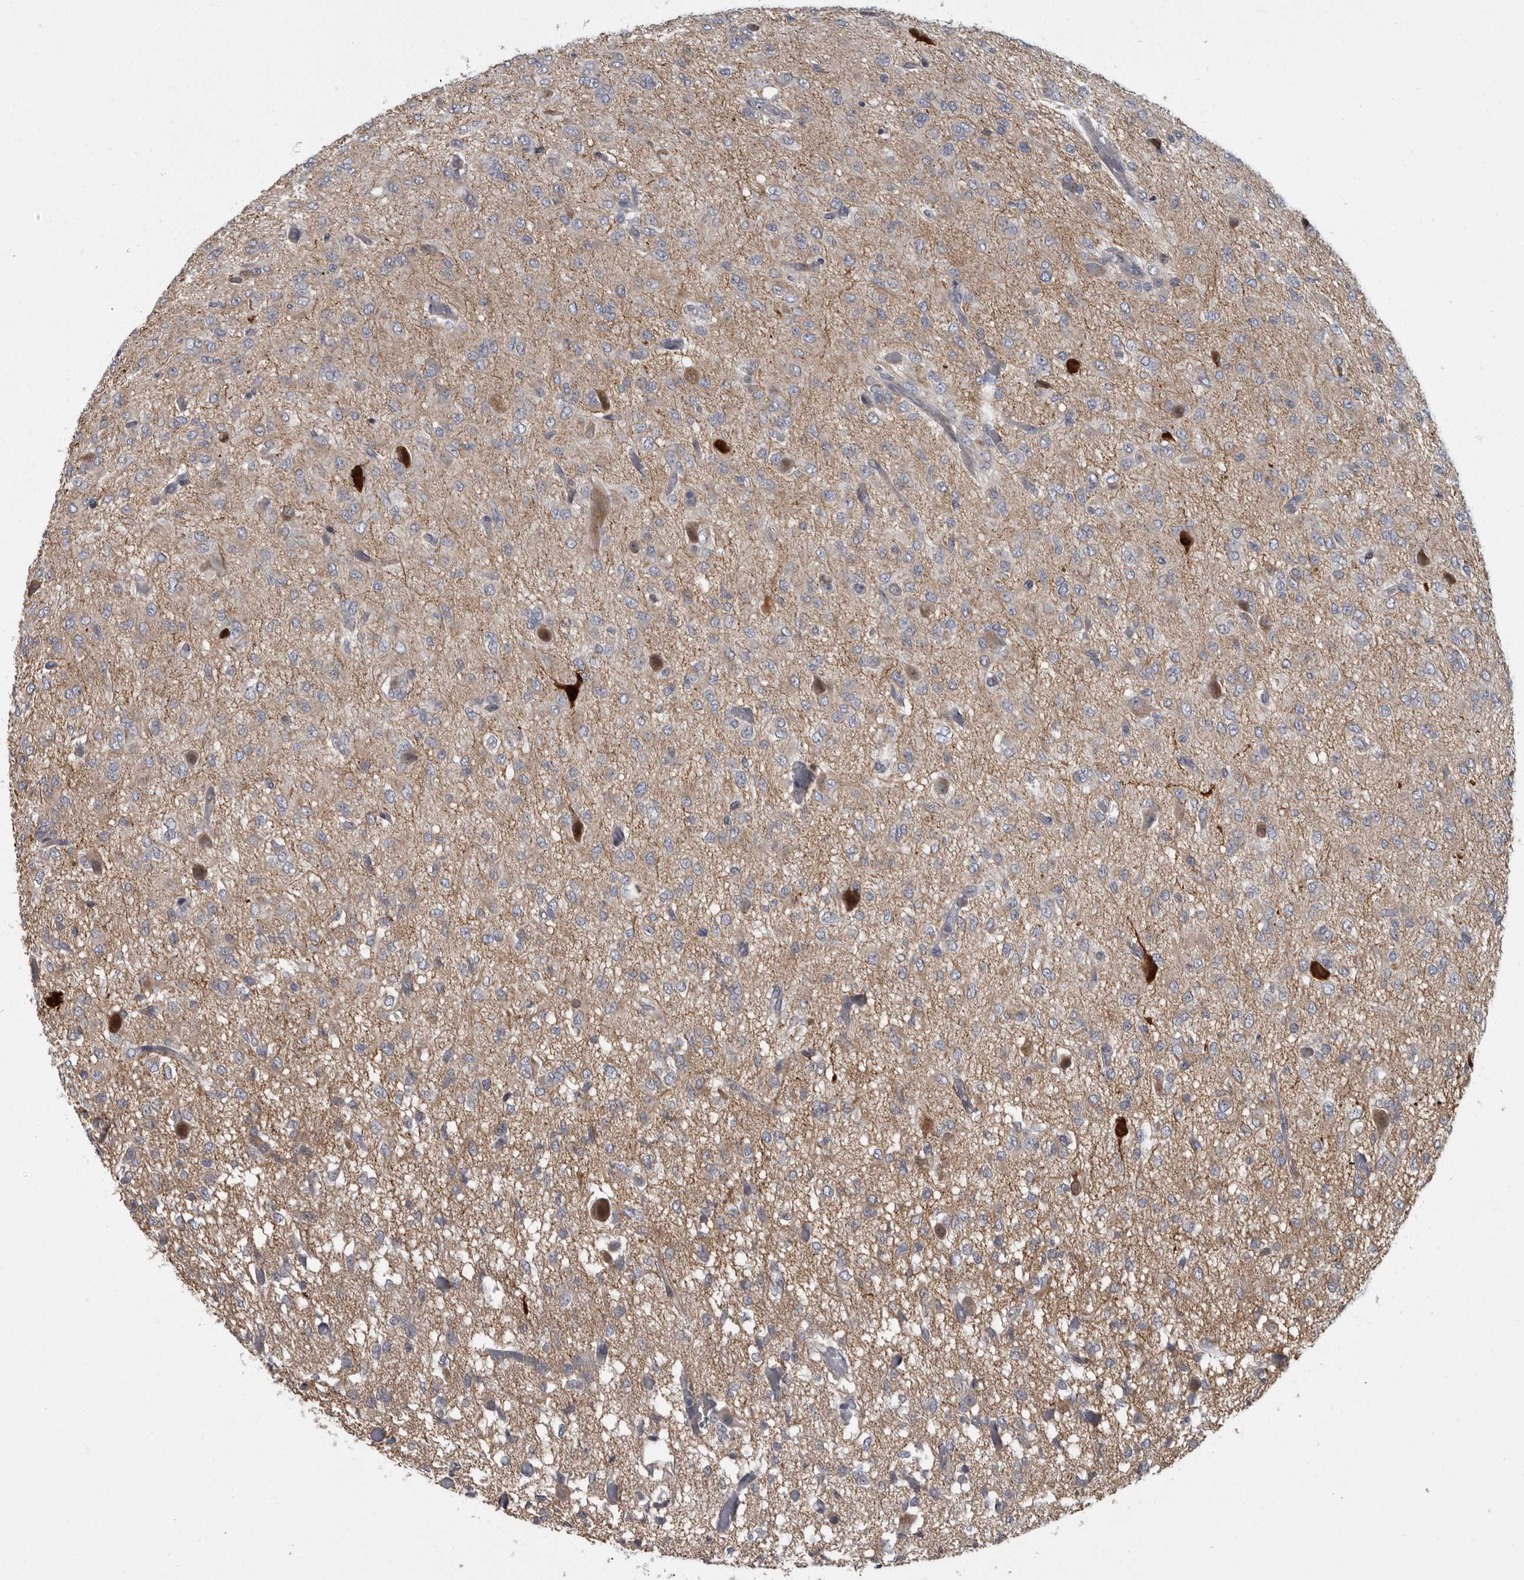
{"staining": {"intensity": "negative", "quantity": "none", "location": "none"}, "tissue": "glioma", "cell_type": "Tumor cells", "image_type": "cancer", "snomed": [{"axis": "morphology", "description": "Glioma, malignant, High grade"}, {"axis": "topography", "description": "Brain"}], "caption": "The image shows no significant staining in tumor cells of high-grade glioma (malignant). The staining is performed using DAB brown chromogen with nuclei counter-stained in using hematoxylin.", "gene": "PDE7A", "patient": {"sex": "female", "age": 59}}